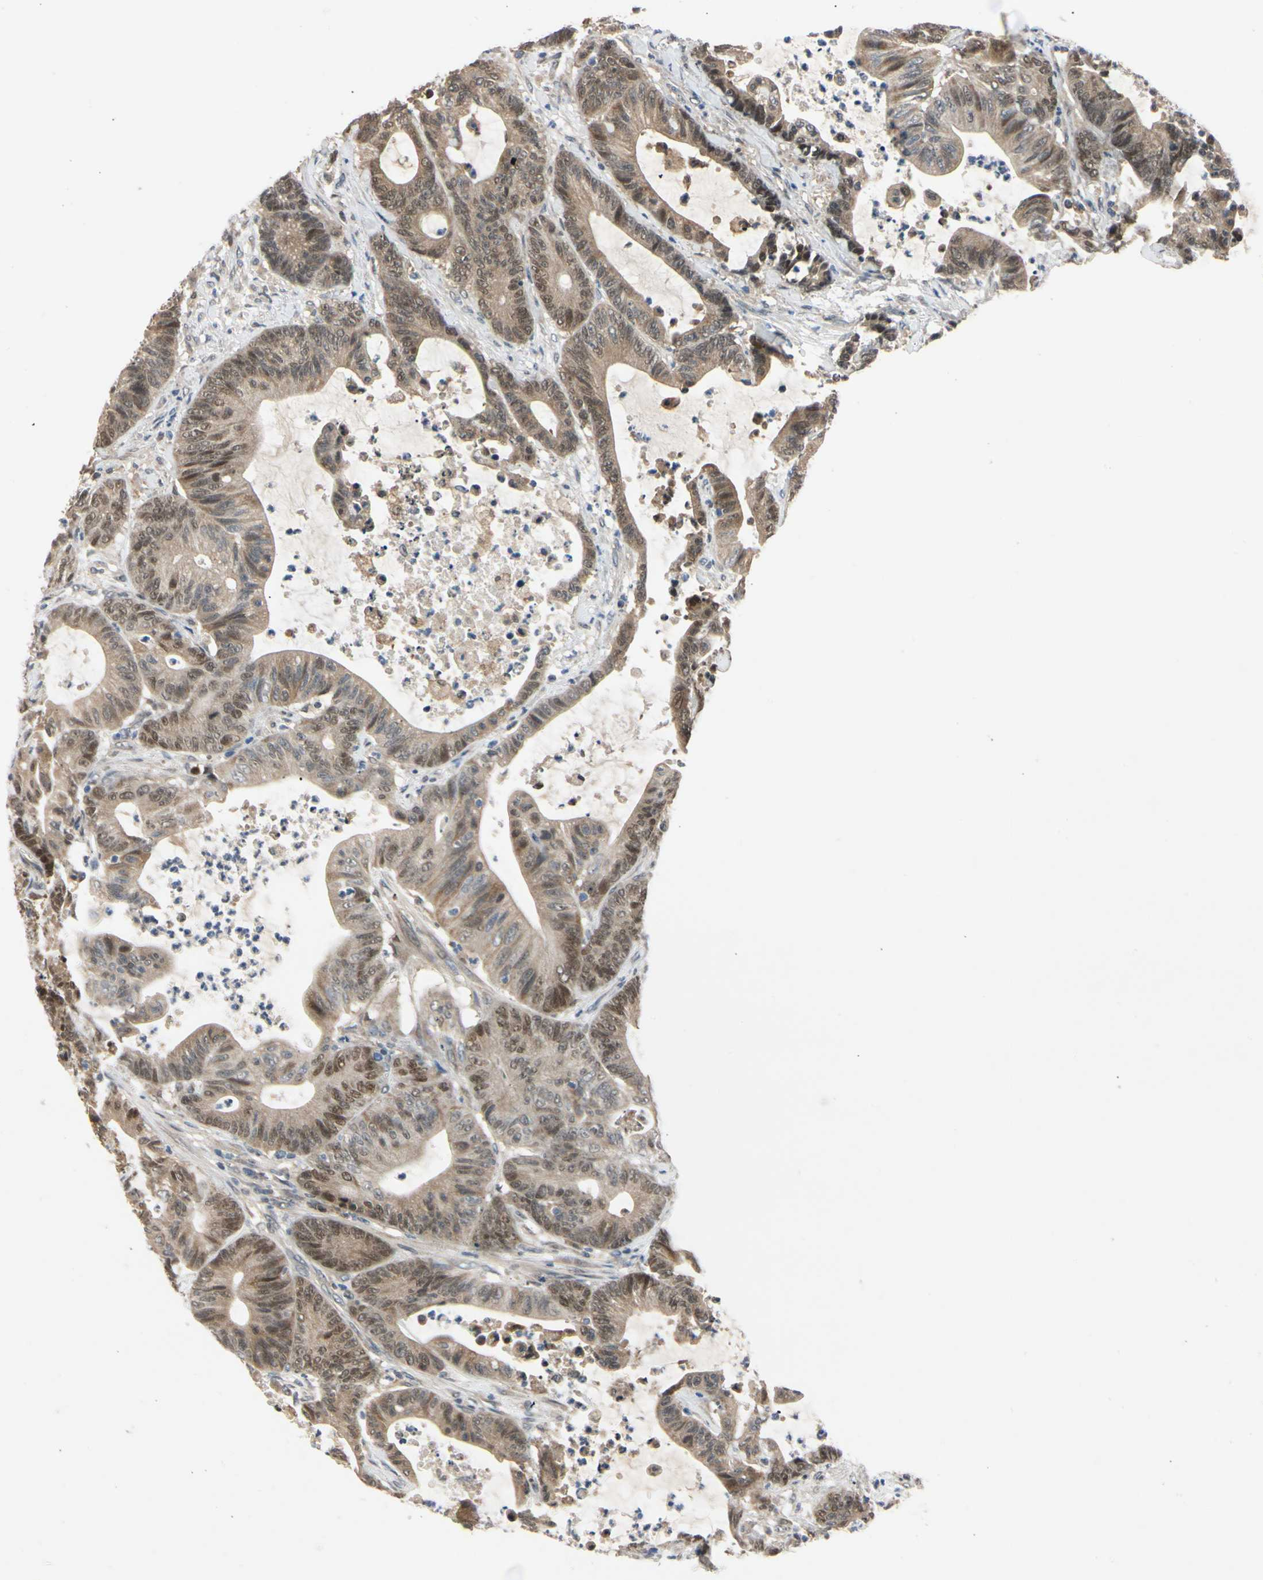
{"staining": {"intensity": "strong", "quantity": ">75%", "location": "cytoplasmic/membranous,nuclear"}, "tissue": "colorectal cancer", "cell_type": "Tumor cells", "image_type": "cancer", "snomed": [{"axis": "morphology", "description": "Adenocarcinoma, NOS"}, {"axis": "topography", "description": "Colon"}], "caption": "An IHC micrograph of neoplastic tissue is shown. Protein staining in brown shows strong cytoplasmic/membranous and nuclear positivity in colorectal cancer (adenocarcinoma) within tumor cells.", "gene": "RIOX2", "patient": {"sex": "female", "age": 84}}